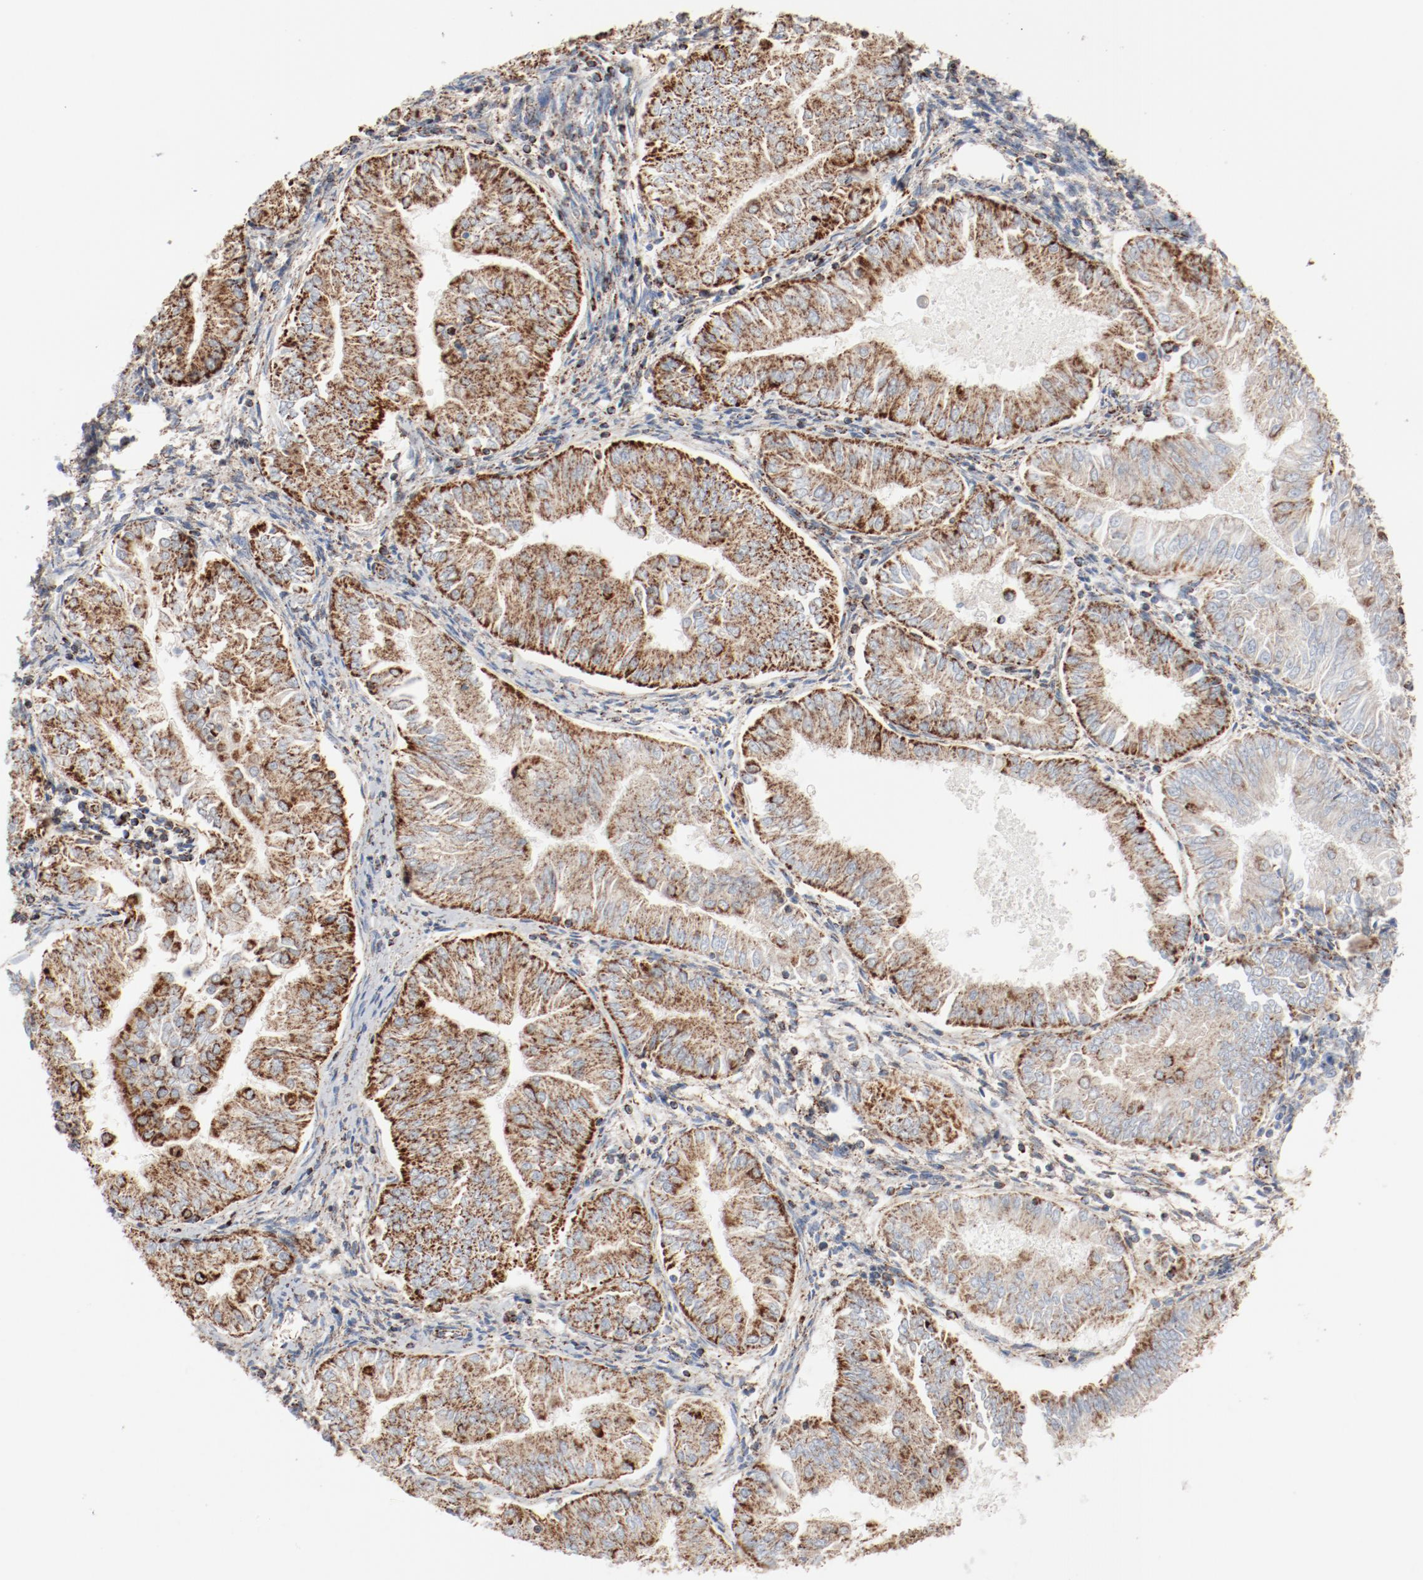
{"staining": {"intensity": "strong", "quantity": "<25%", "location": "cytoplasmic/membranous"}, "tissue": "endometrial cancer", "cell_type": "Tumor cells", "image_type": "cancer", "snomed": [{"axis": "morphology", "description": "Adenocarcinoma, NOS"}, {"axis": "topography", "description": "Endometrium"}], "caption": "Tumor cells demonstrate medium levels of strong cytoplasmic/membranous expression in approximately <25% of cells in adenocarcinoma (endometrial). Ihc stains the protein in brown and the nuclei are stained blue.", "gene": "NDUFB8", "patient": {"sex": "female", "age": 53}}